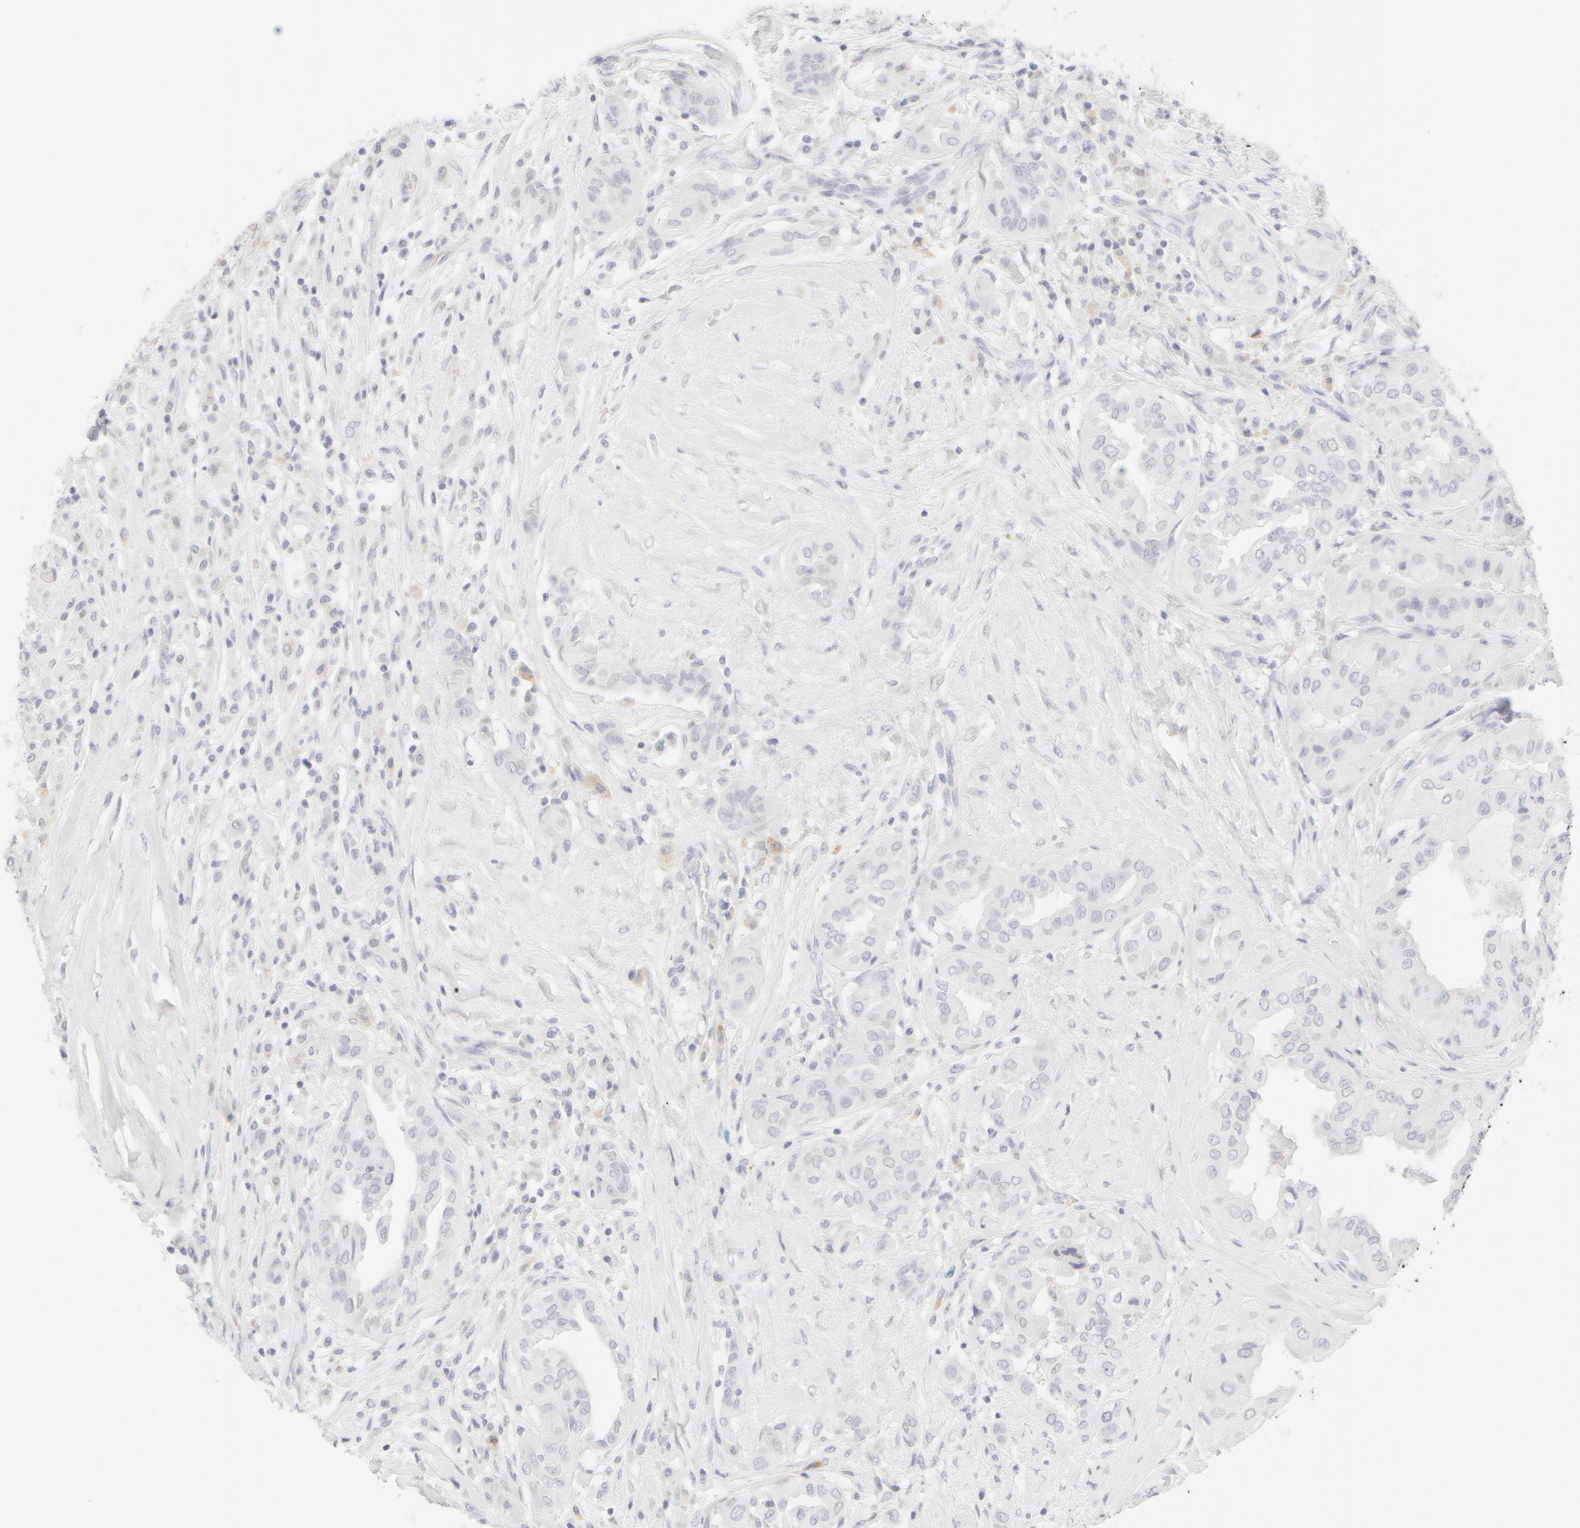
{"staining": {"intensity": "negative", "quantity": "none", "location": "none"}, "tissue": "thyroid cancer", "cell_type": "Tumor cells", "image_type": "cancer", "snomed": [{"axis": "morphology", "description": "Papillary adenocarcinoma, NOS"}, {"axis": "topography", "description": "Thyroid gland"}], "caption": "A photomicrograph of human thyroid cancer is negative for staining in tumor cells.", "gene": "KRT15", "patient": {"sex": "female", "age": 59}}